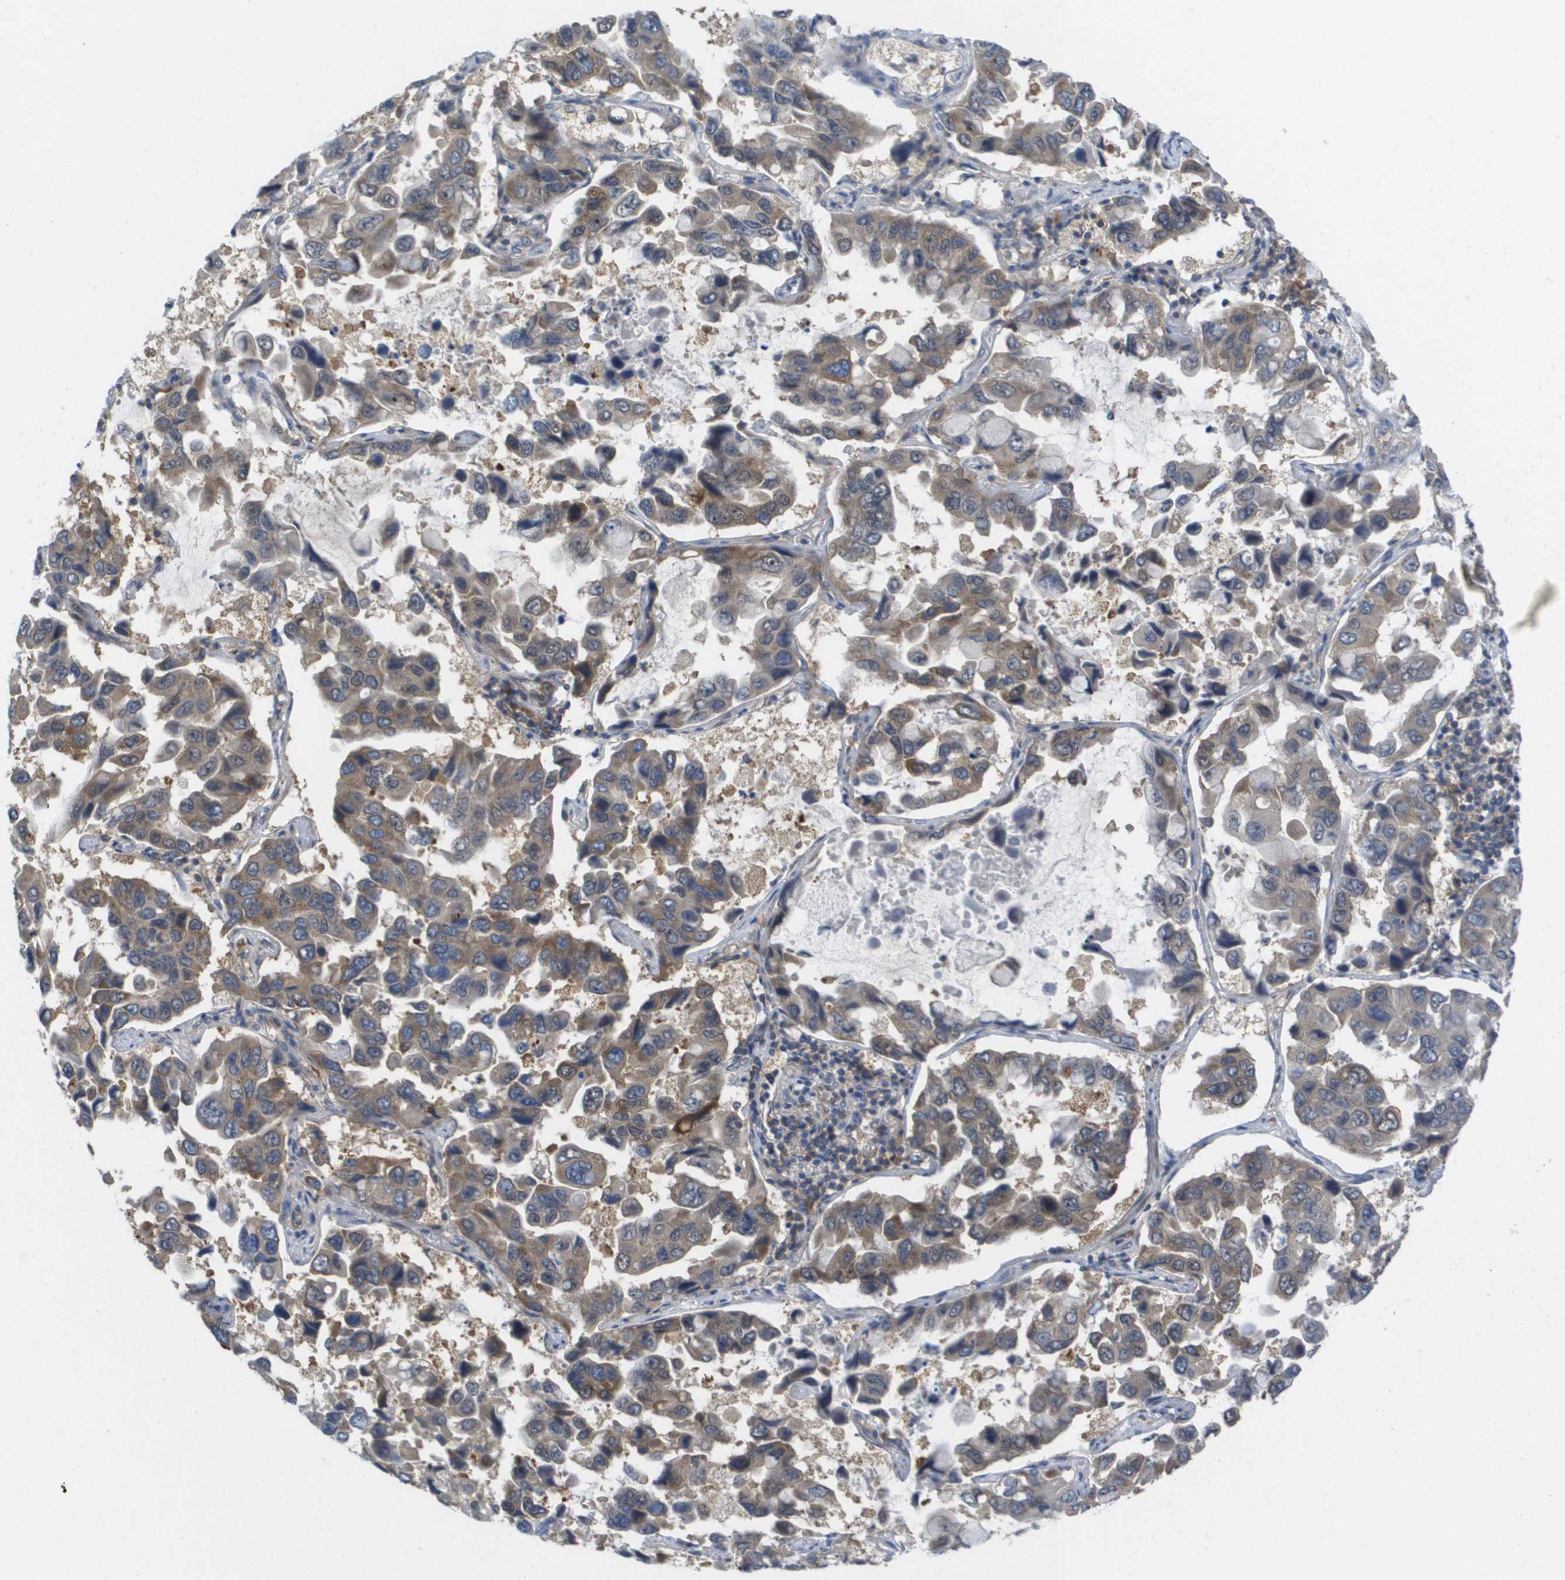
{"staining": {"intensity": "weak", "quantity": ">75%", "location": "cytoplasmic/membranous"}, "tissue": "lung cancer", "cell_type": "Tumor cells", "image_type": "cancer", "snomed": [{"axis": "morphology", "description": "Adenocarcinoma, NOS"}, {"axis": "topography", "description": "Lung"}], "caption": "Protein expression analysis of human adenocarcinoma (lung) reveals weak cytoplasmic/membranous expression in about >75% of tumor cells.", "gene": "EIF4G2", "patient": {"sex": "male", "age": 64}}